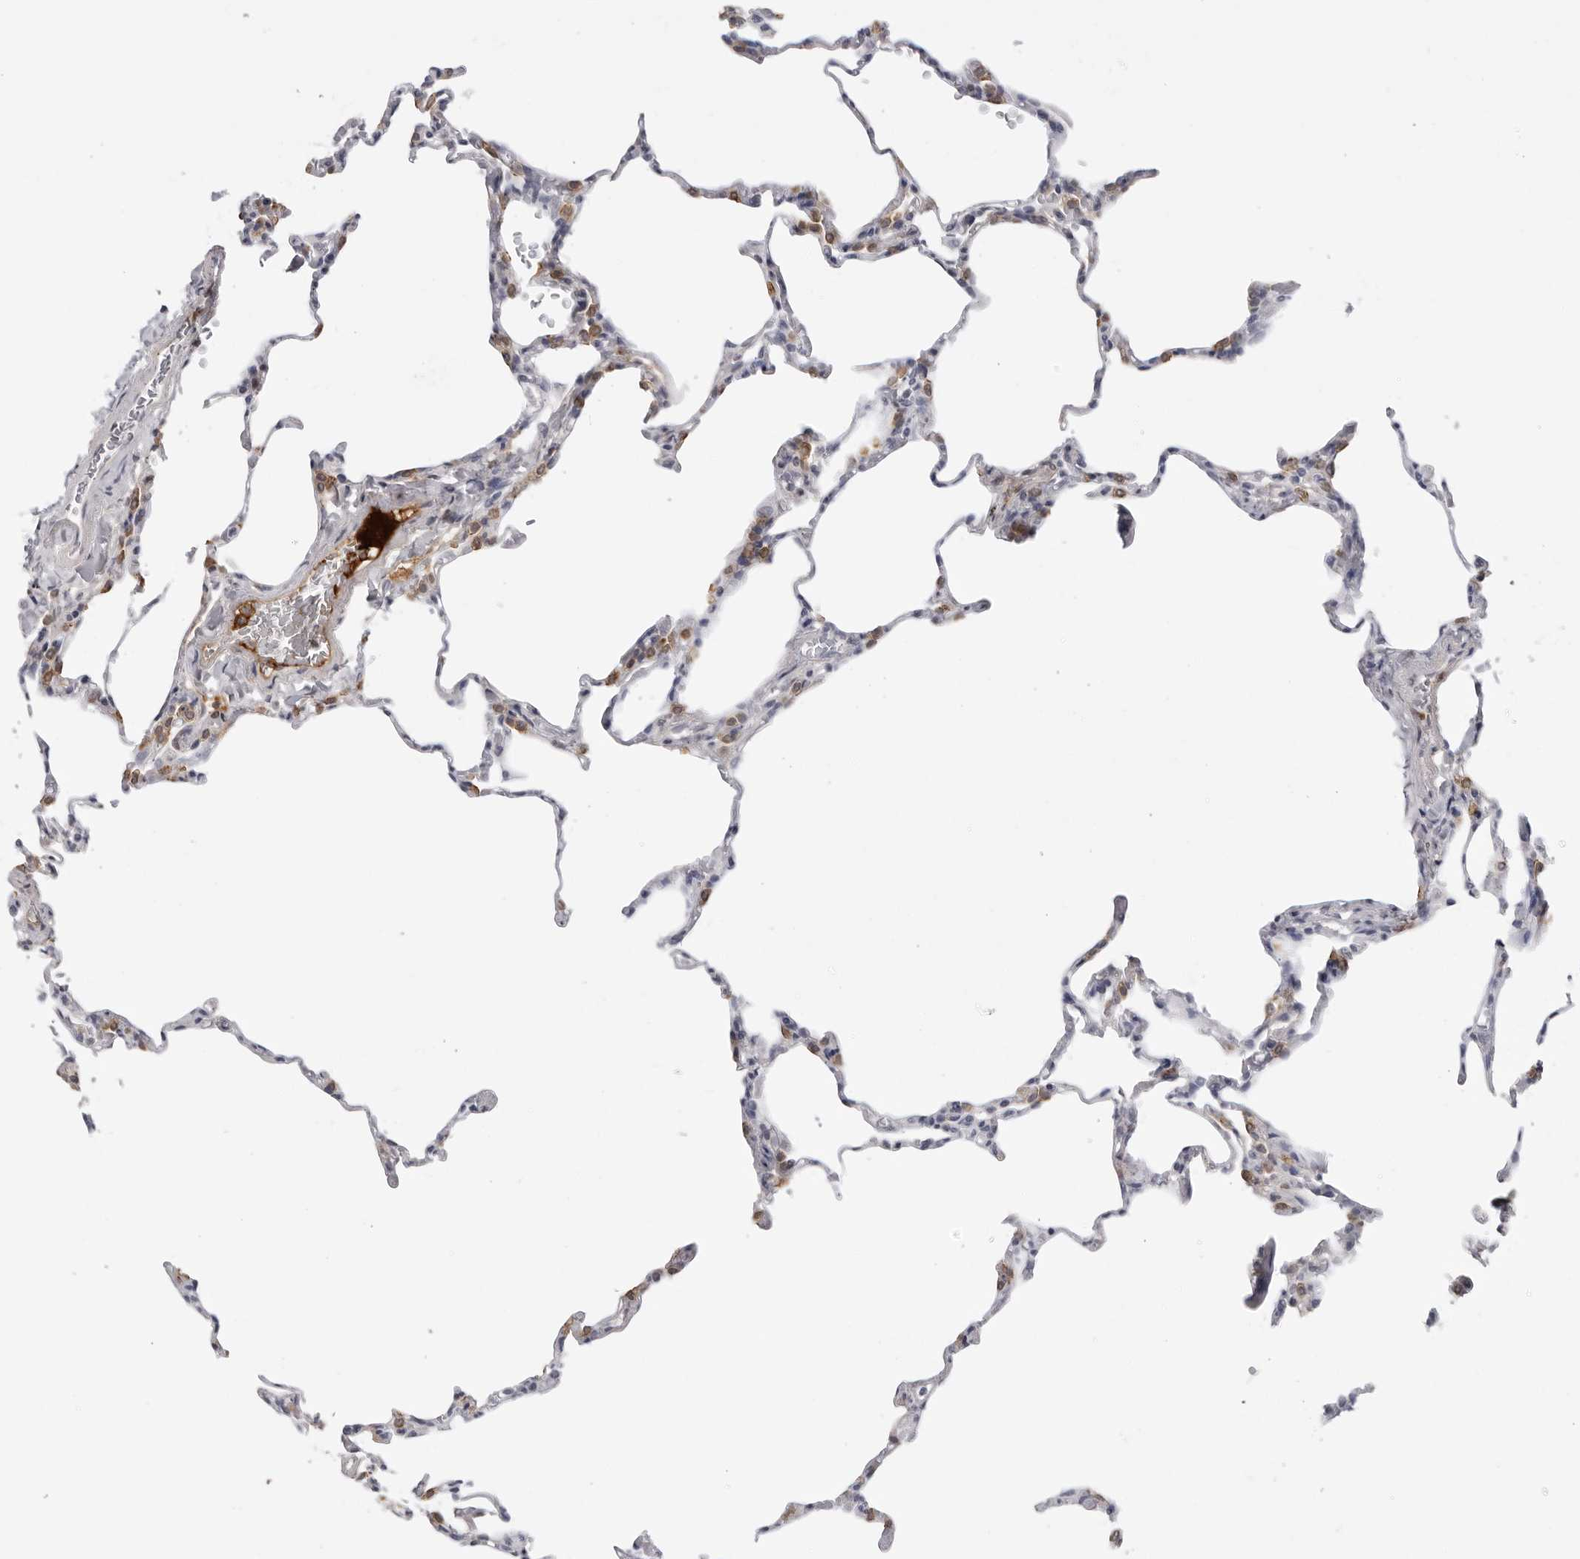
{"staining": {"intensity": "moderate", "quantity": "<25%", "location": "cytoplasmic/membranous"}, "tissue": "lung", "cell_type": "Alveolar cells", "image_type": "normal", "snomed": [{"axis": "morphology", "description": "Normal tissue, NOS"}, {"axis": "topography", "description": "Lung"}], "caption": "Lung stained with DAB IHC displays low levels of moderate cytoplasmic/membranous positivity in approximately <25% of alveolar cells.", "gene": "SERPINF2", "patient": {"sex": "male", "age": 20}}